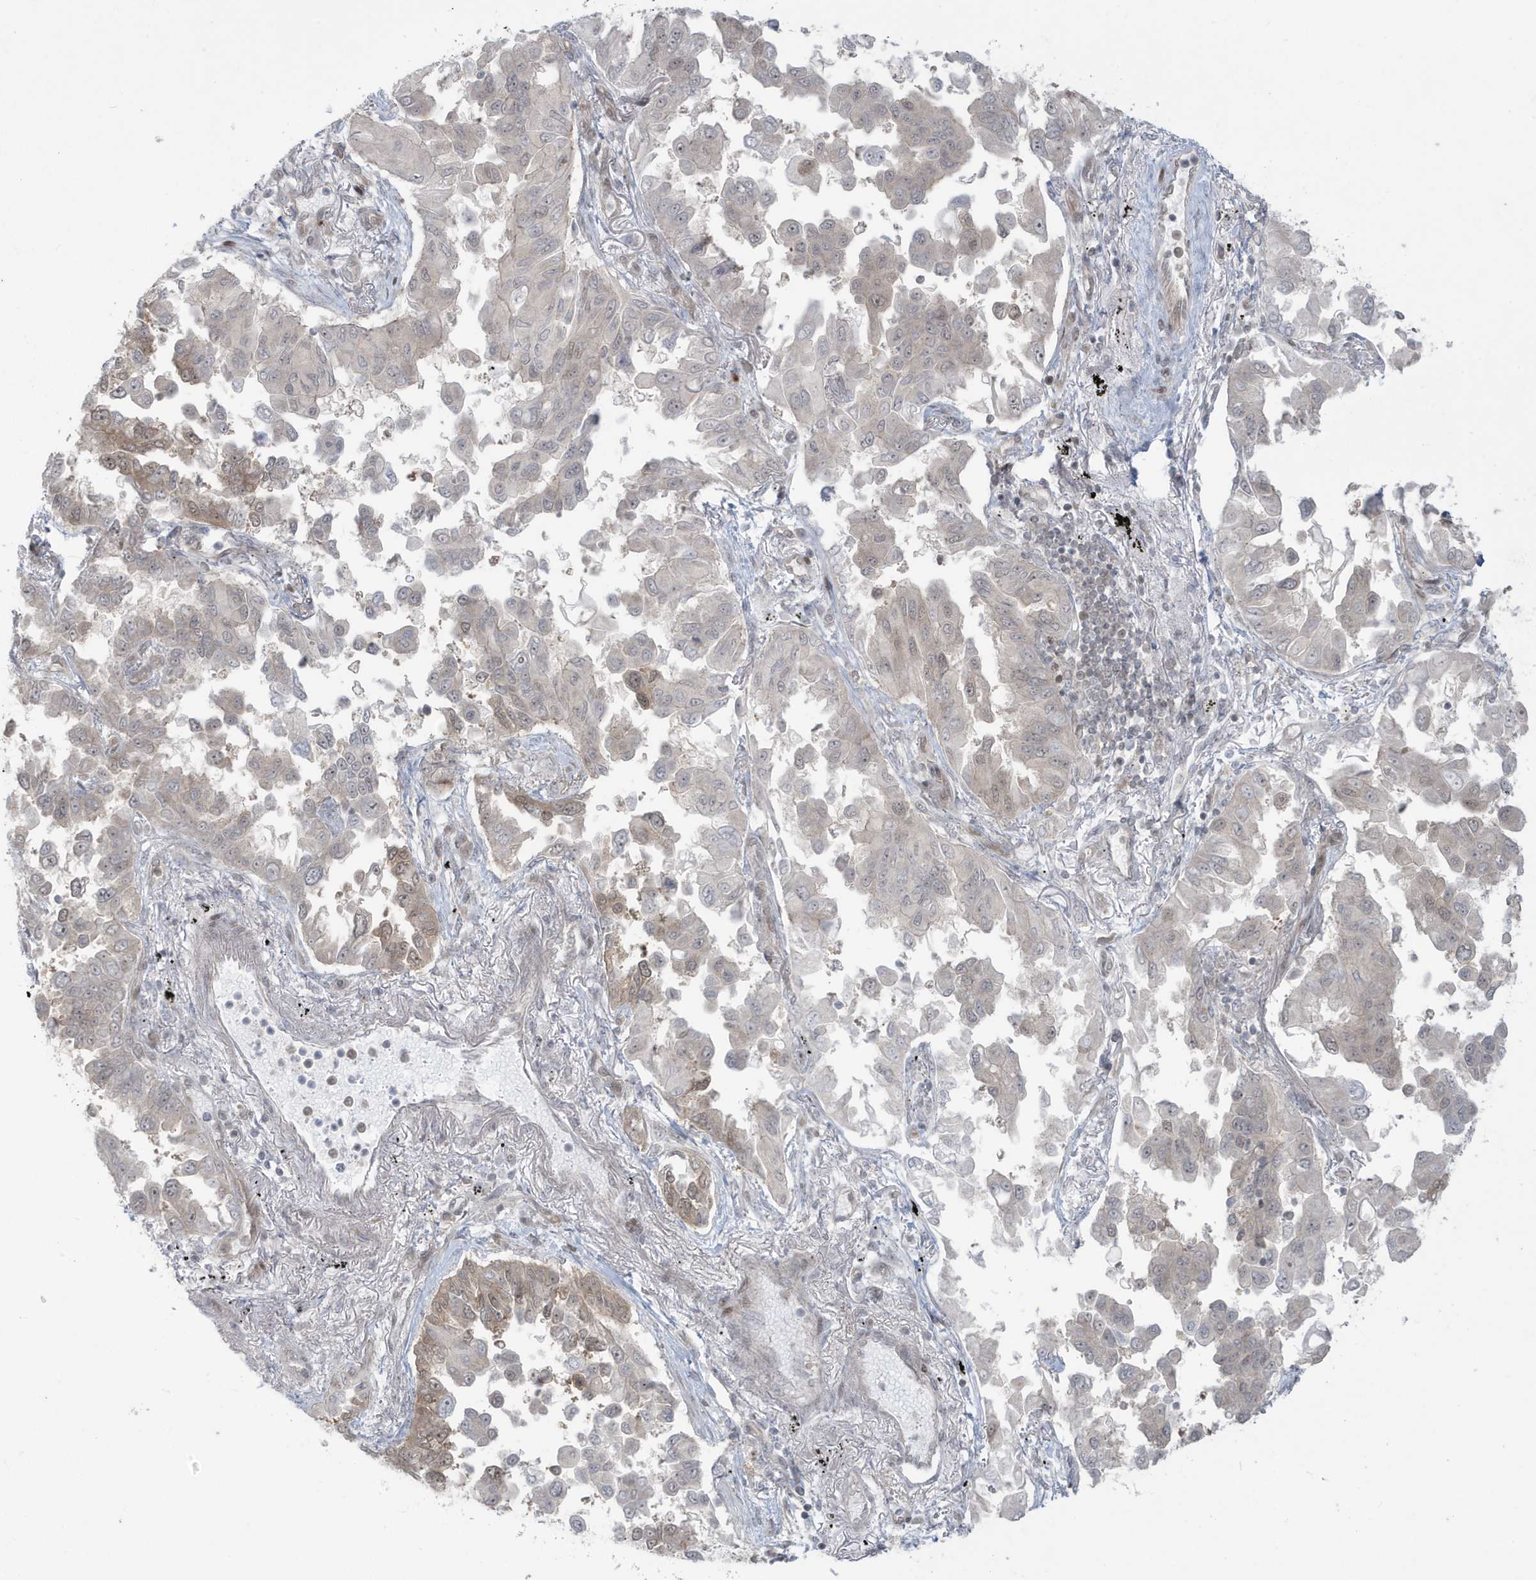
{"staining": {"intensity": "weak", "quantity": "<25%", "location": "cytoplasmic/membranous,nuclear"}, "tissue": "lung cancer", "cell_type": "Tumor cells", "image_type": "cancer", "snomed": [{"axis": "morphology", "description": "Adenocarcinoma, NOS"}, {"axis": "topography", "description": "Lung"}], "caption": "Immunohistochemistry photomicrograph of human lung cancer (adenocarcinoma) stained for a protein (brown), which demonstrates no staining in tumor cells.", "gene": "C1orf52", "patient": {"sex": "female", "age": 67}}